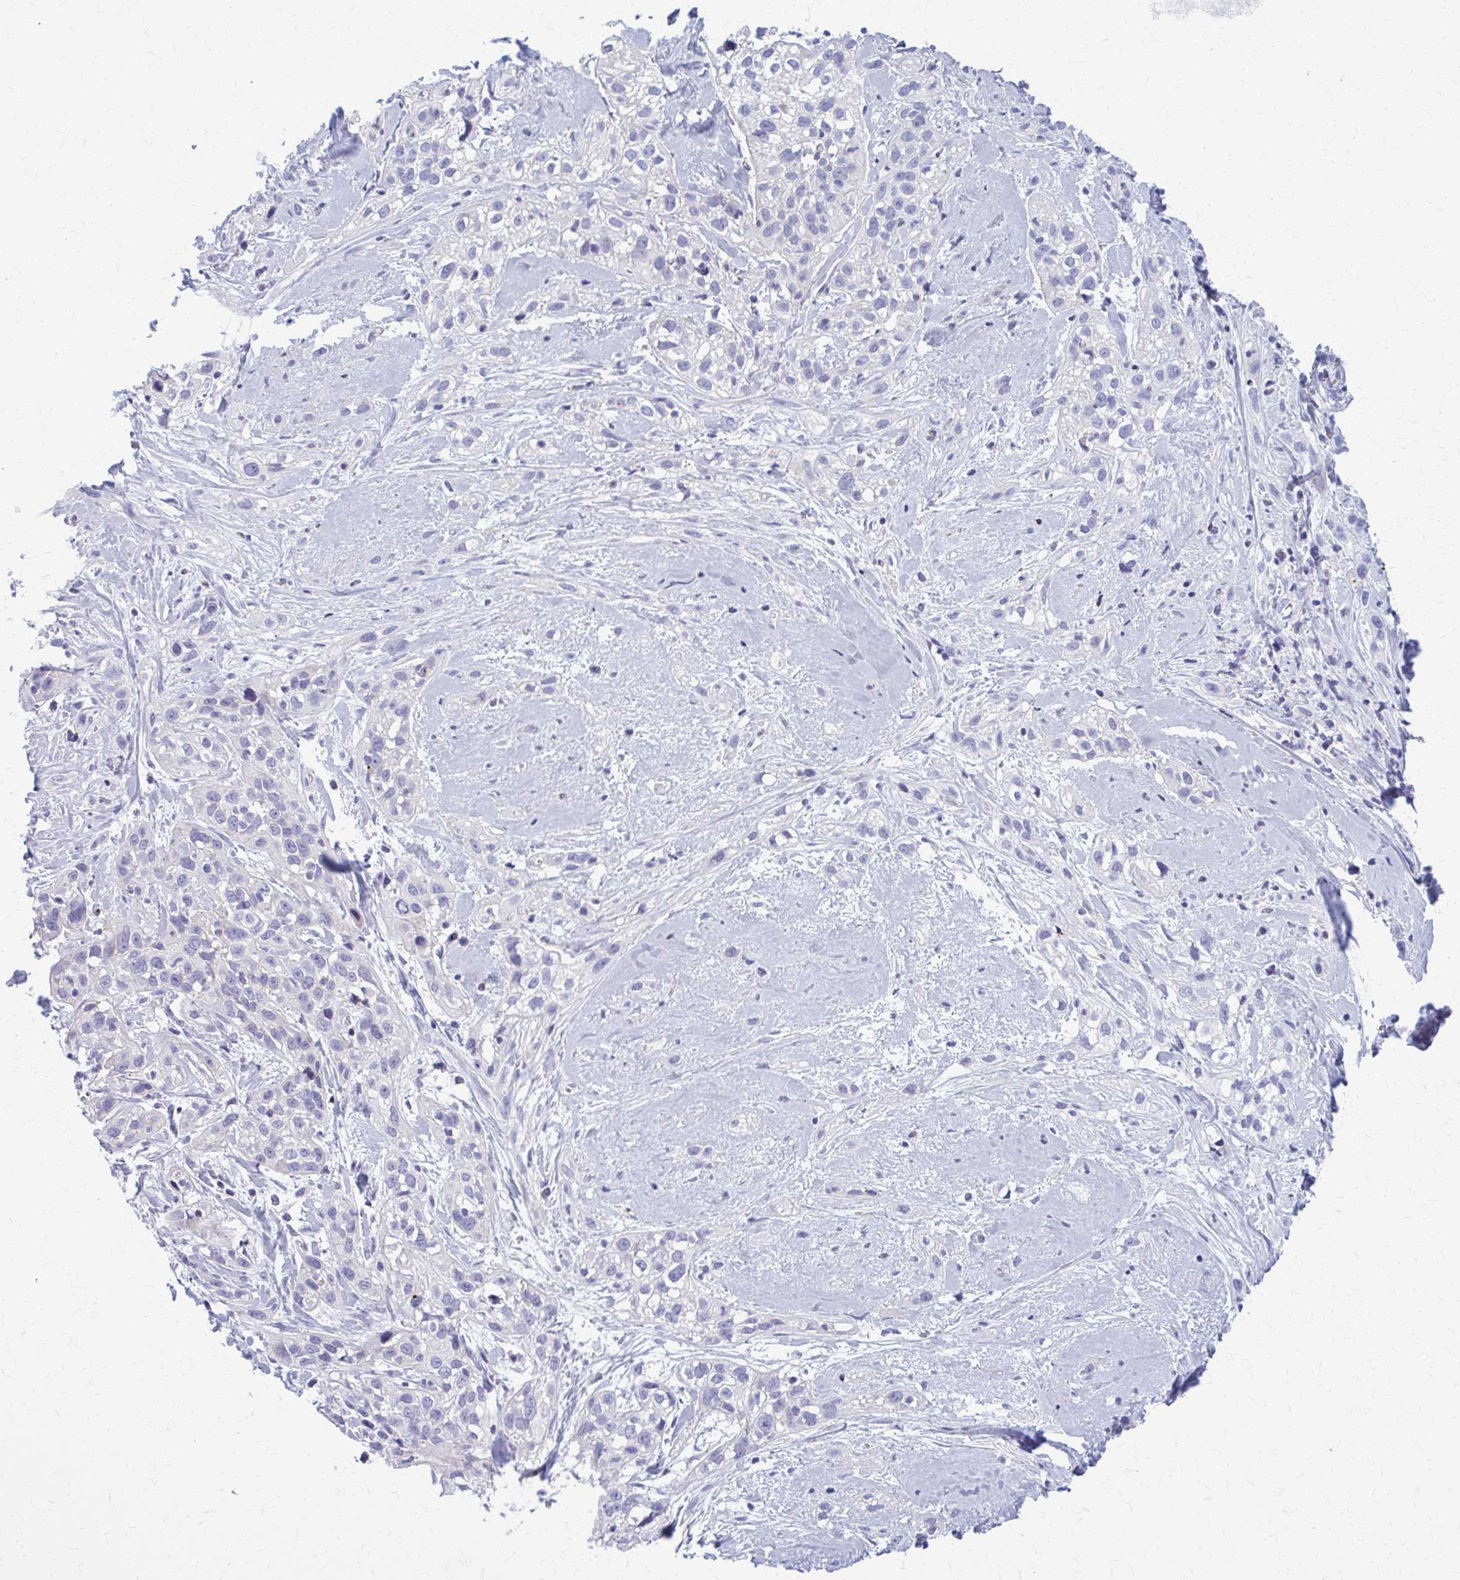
{"staining": {"intensity": "negative", "quantity": "none", "location": "none"}, "tissue": "skin cancer", "cell_type": "Tumor cells", "image_type": "cancer", "snomed": [{"axis": "morphology", "description": "Squamous cell carcinoma, NOS"}, {"axis": "topography", "description": "Skin"}], "caption": "This is a micrograph of immunohistochemistry (IHC) staining of skin squamous cell carcinoma, which shows no positivity in tumor cells. Nuclei are stained in blue.", "gene": "PEDS1", "patient": {"sex": "male", "age": 82}}